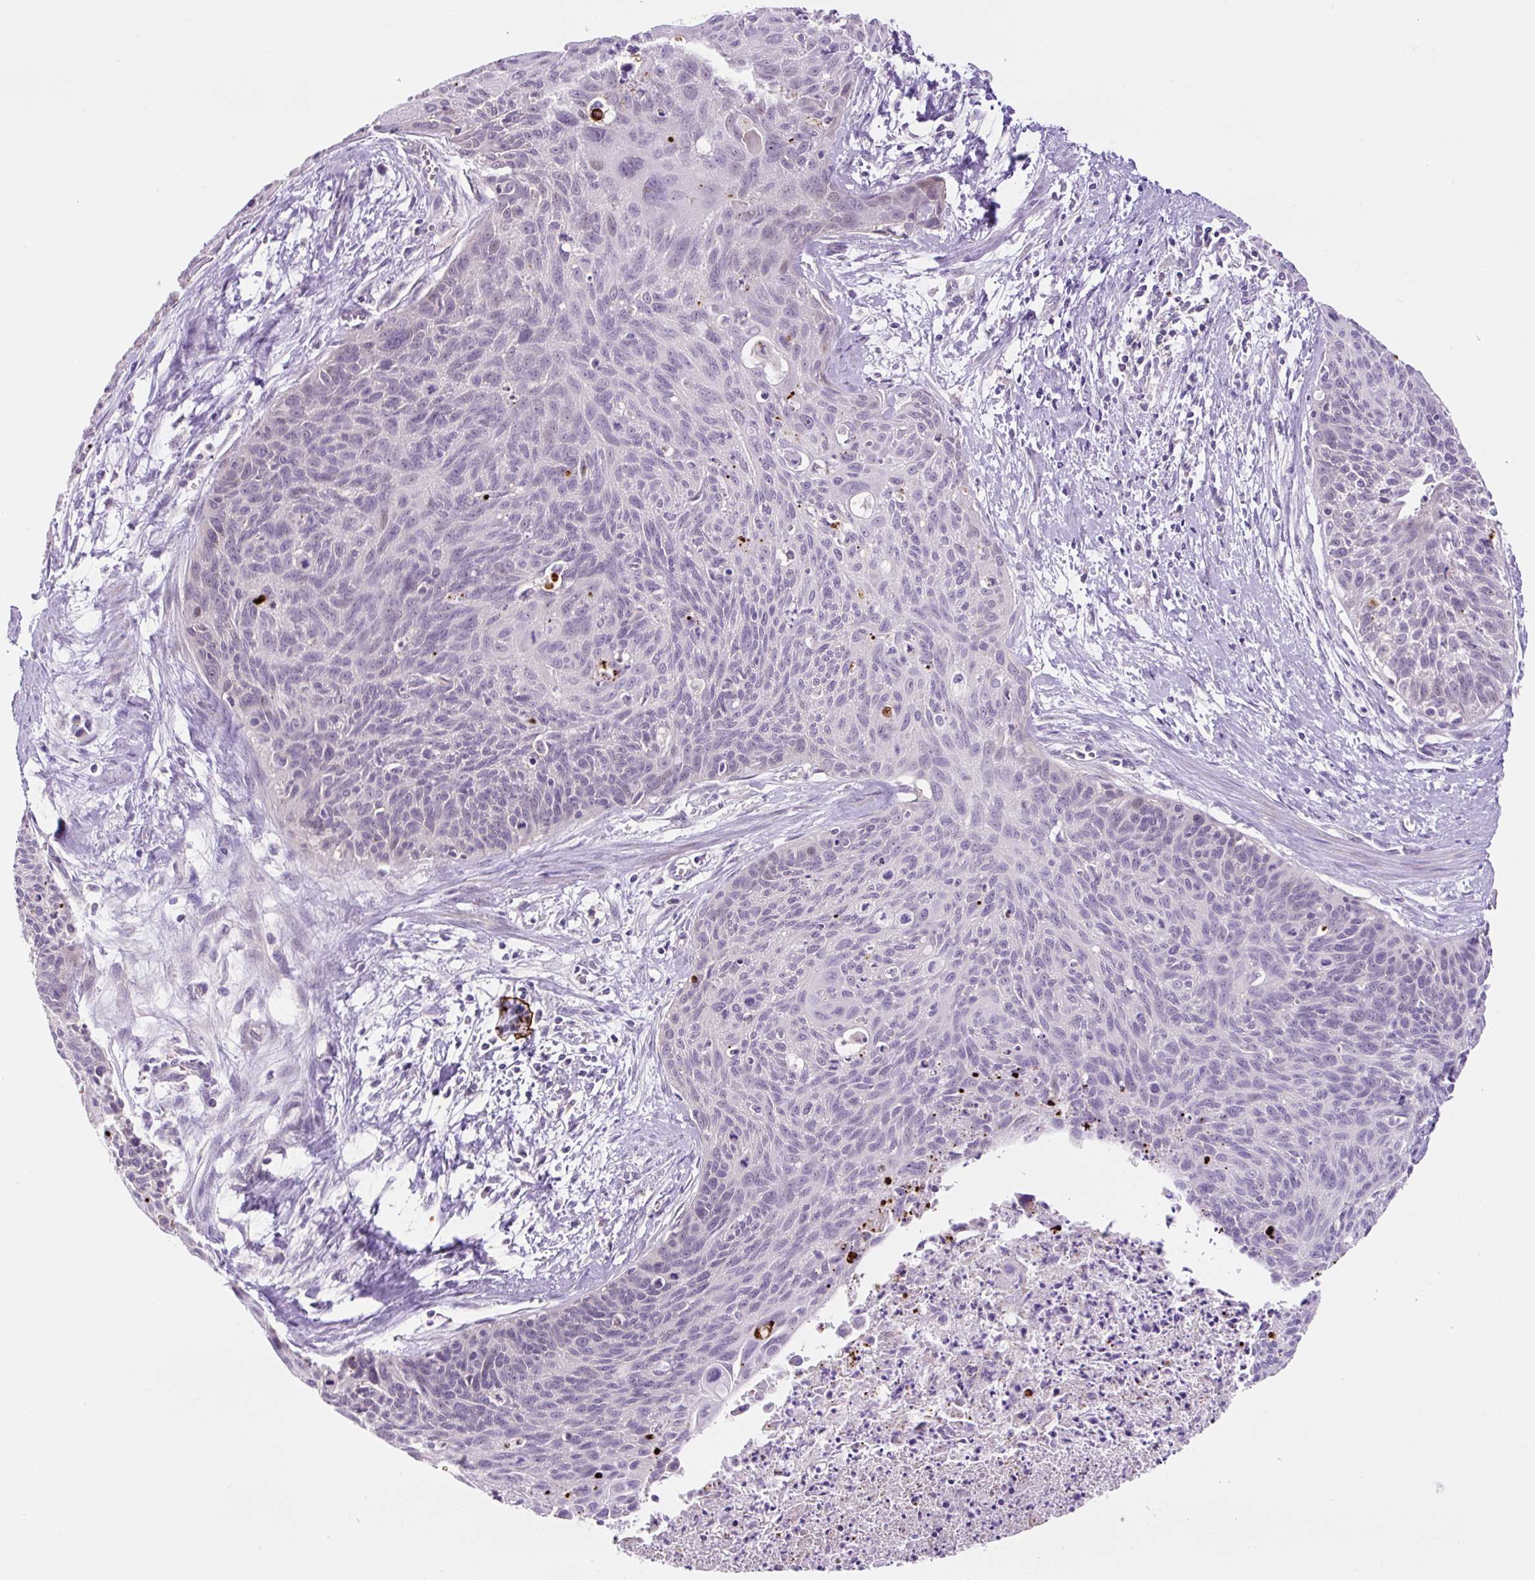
{"staining": {"intensity": "negative", "quantity": "none", "location": "none"}, "tissue": "cervical cancer", "cell_type": "Tumor cells", "image_type": "cancer", "snomed": [{"axis": "morphology", "description": "Squamous cell carcinoma, NOS"}, {"axis": "topography", "description": "Cervix"}], "caption": "Immunohistochemical staining of squamous cell carcinoma (cervical) demonstrates no significant positivity in tumor cells.", "gene": "OGDHL", "patient": {"sex": "female", "age": 55}}